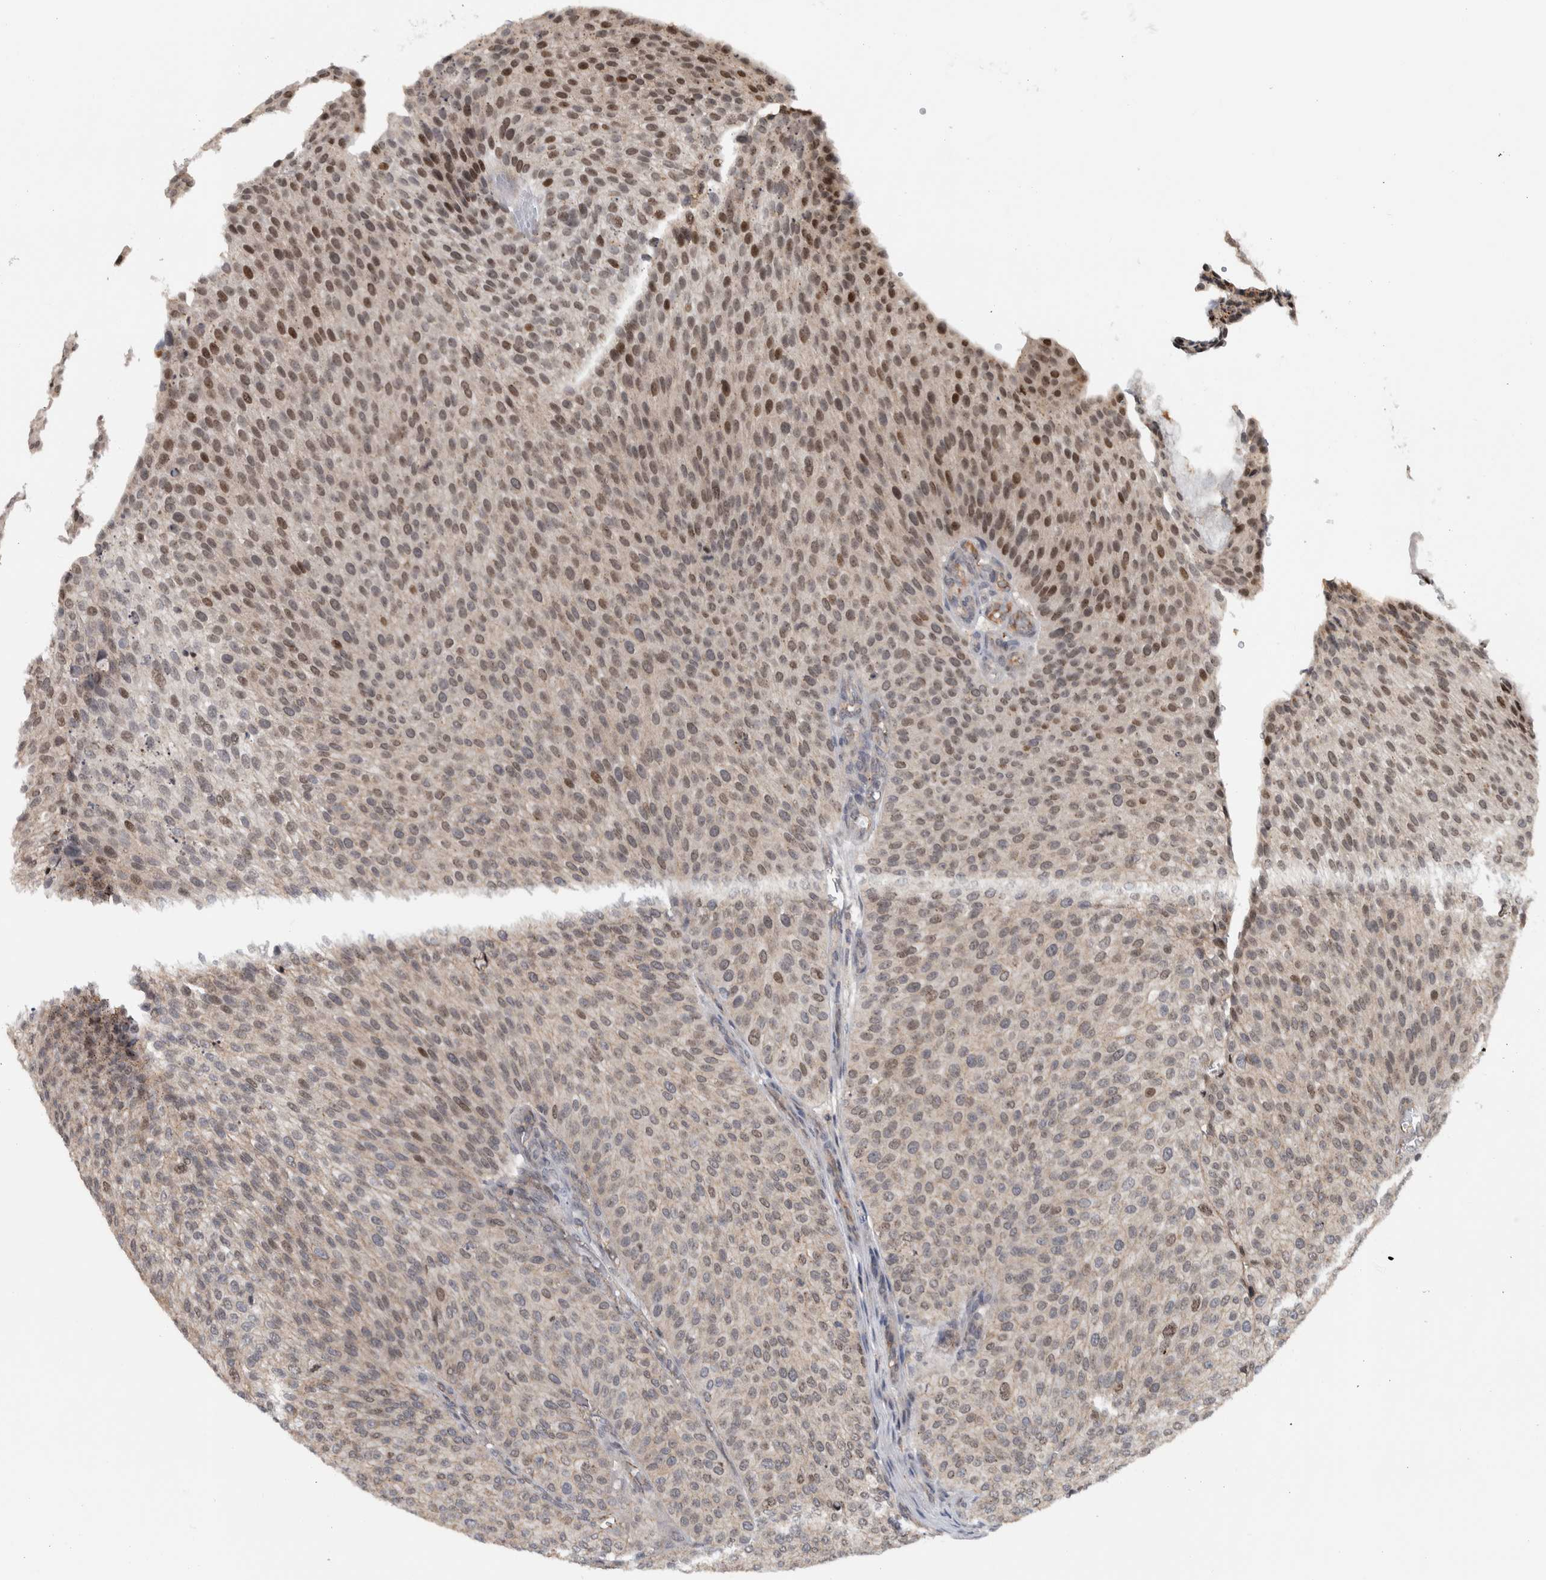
{"staining": {"intensity": "weak", "quantity": ">75%", "location": "nuclear"}, "tissue": "urothelial cancer", "cell_type": "Tumor cells", "image_type": "cancer", "snomed": [{"axis": "morphology", "description": "Urothelial carcinoma, Low grade"}, {"axis": "topography", "description": "Smooth muscle"}, {"axis": "topography", "description": "Urinary bladder"}], "caption": "DAB immunohistochemical staining of urothelial cancer displays weak nuclear protein staining in about >75% of tumor cells.", "gene": "MSL1", "patient": {"sex": "male", "age": 60}}